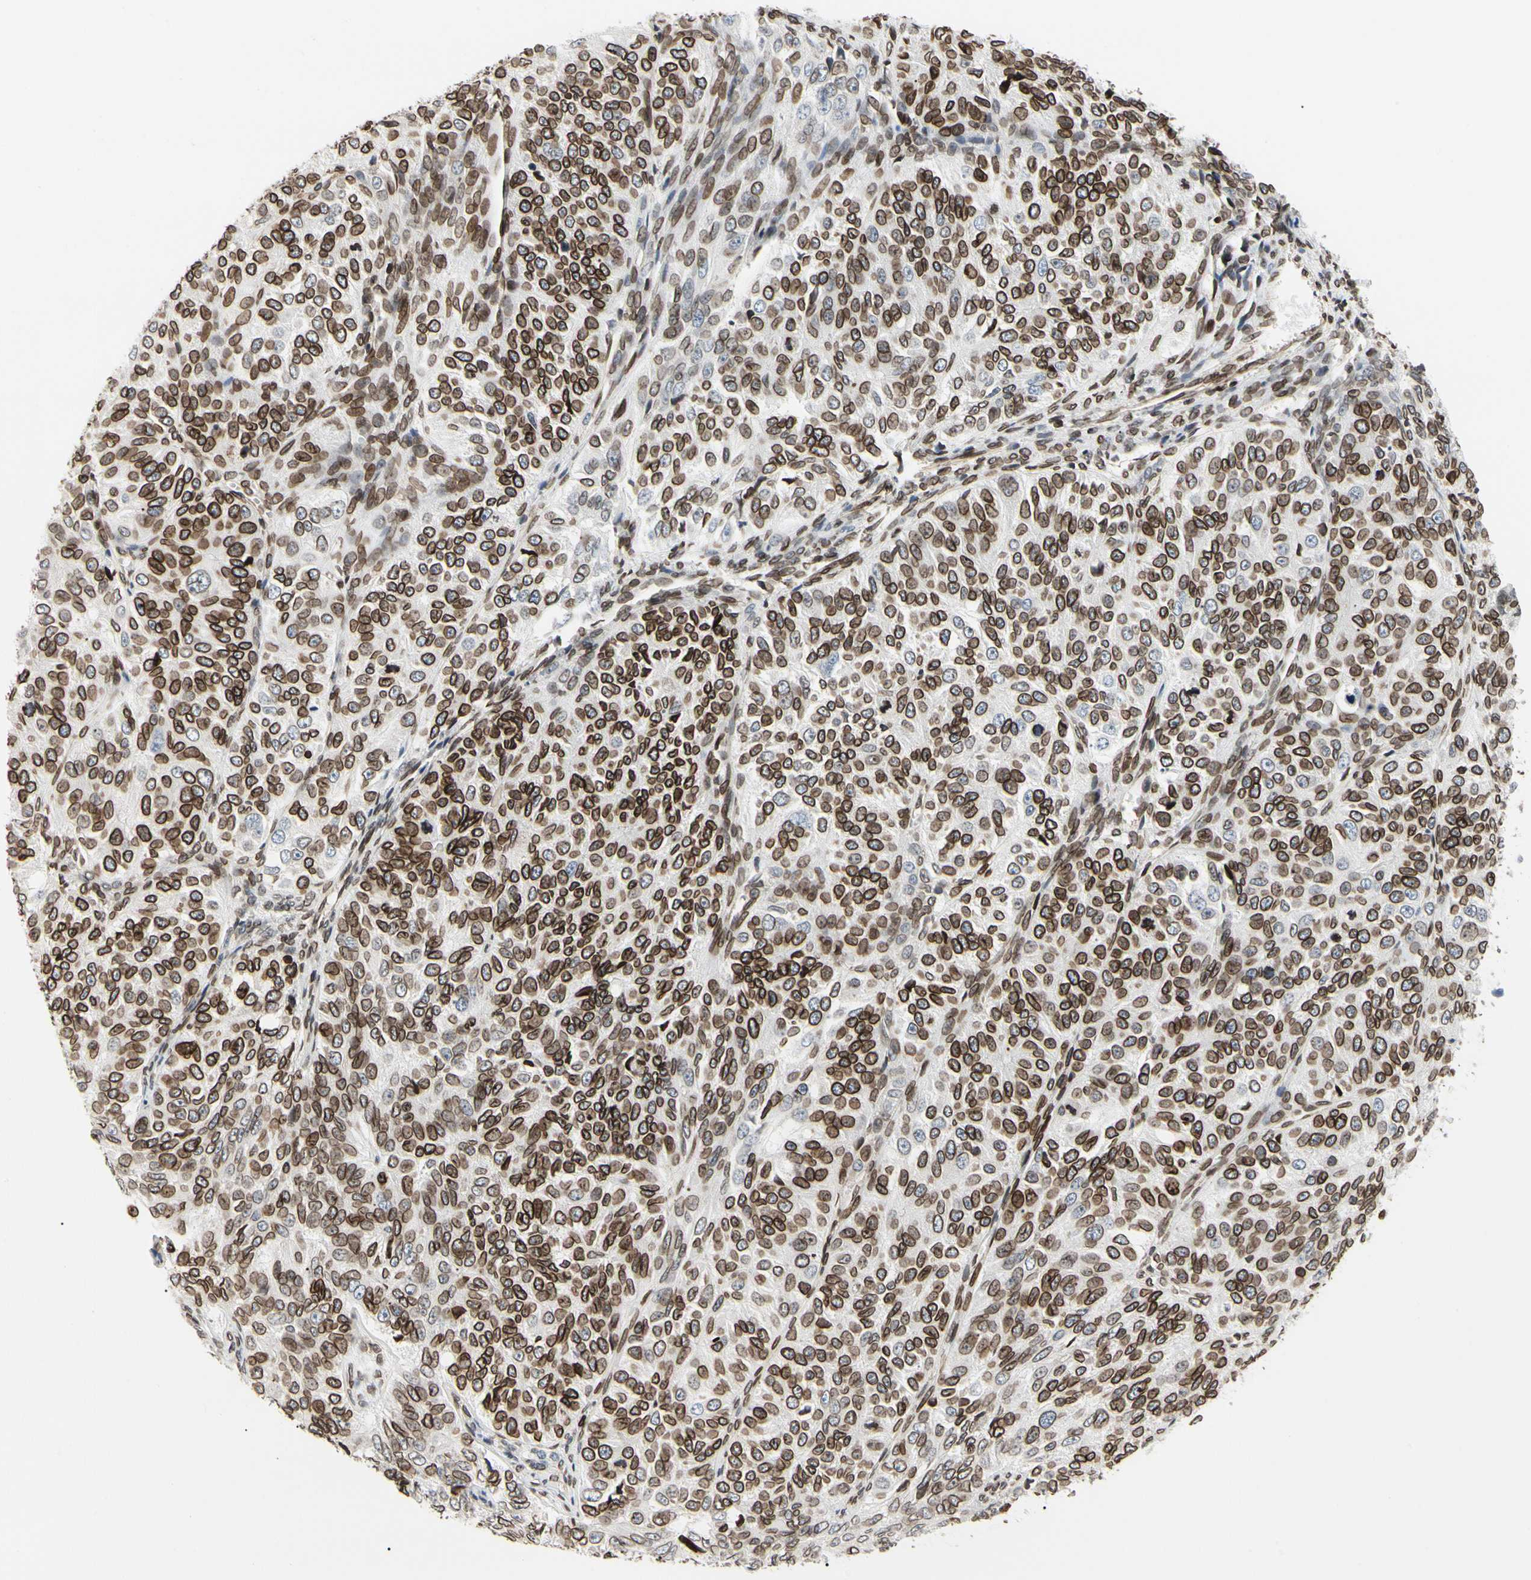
{"staining": {"intensity": "strong", "quantity": ">75%", "location": "cytoplasmic/membranous,nuclear"}, "tissue": "ovarian cancer", "cell_type": "Tumor cells", "image_type": "cancer", "snomed": [{"axis": "morphology", "description": "Carcinoma, endometroid"}, {"axis": "topography", "description": "Ovary"}], "caption": "Approximately >75% of tumor cells in ovarian cancer reveal strong cytoplasmic/membranous and nuclear protein staining as visualized by brown immunohistochemical staining.", "gene": "TMPO", "patient": {"sex": "female", "age": 51}}